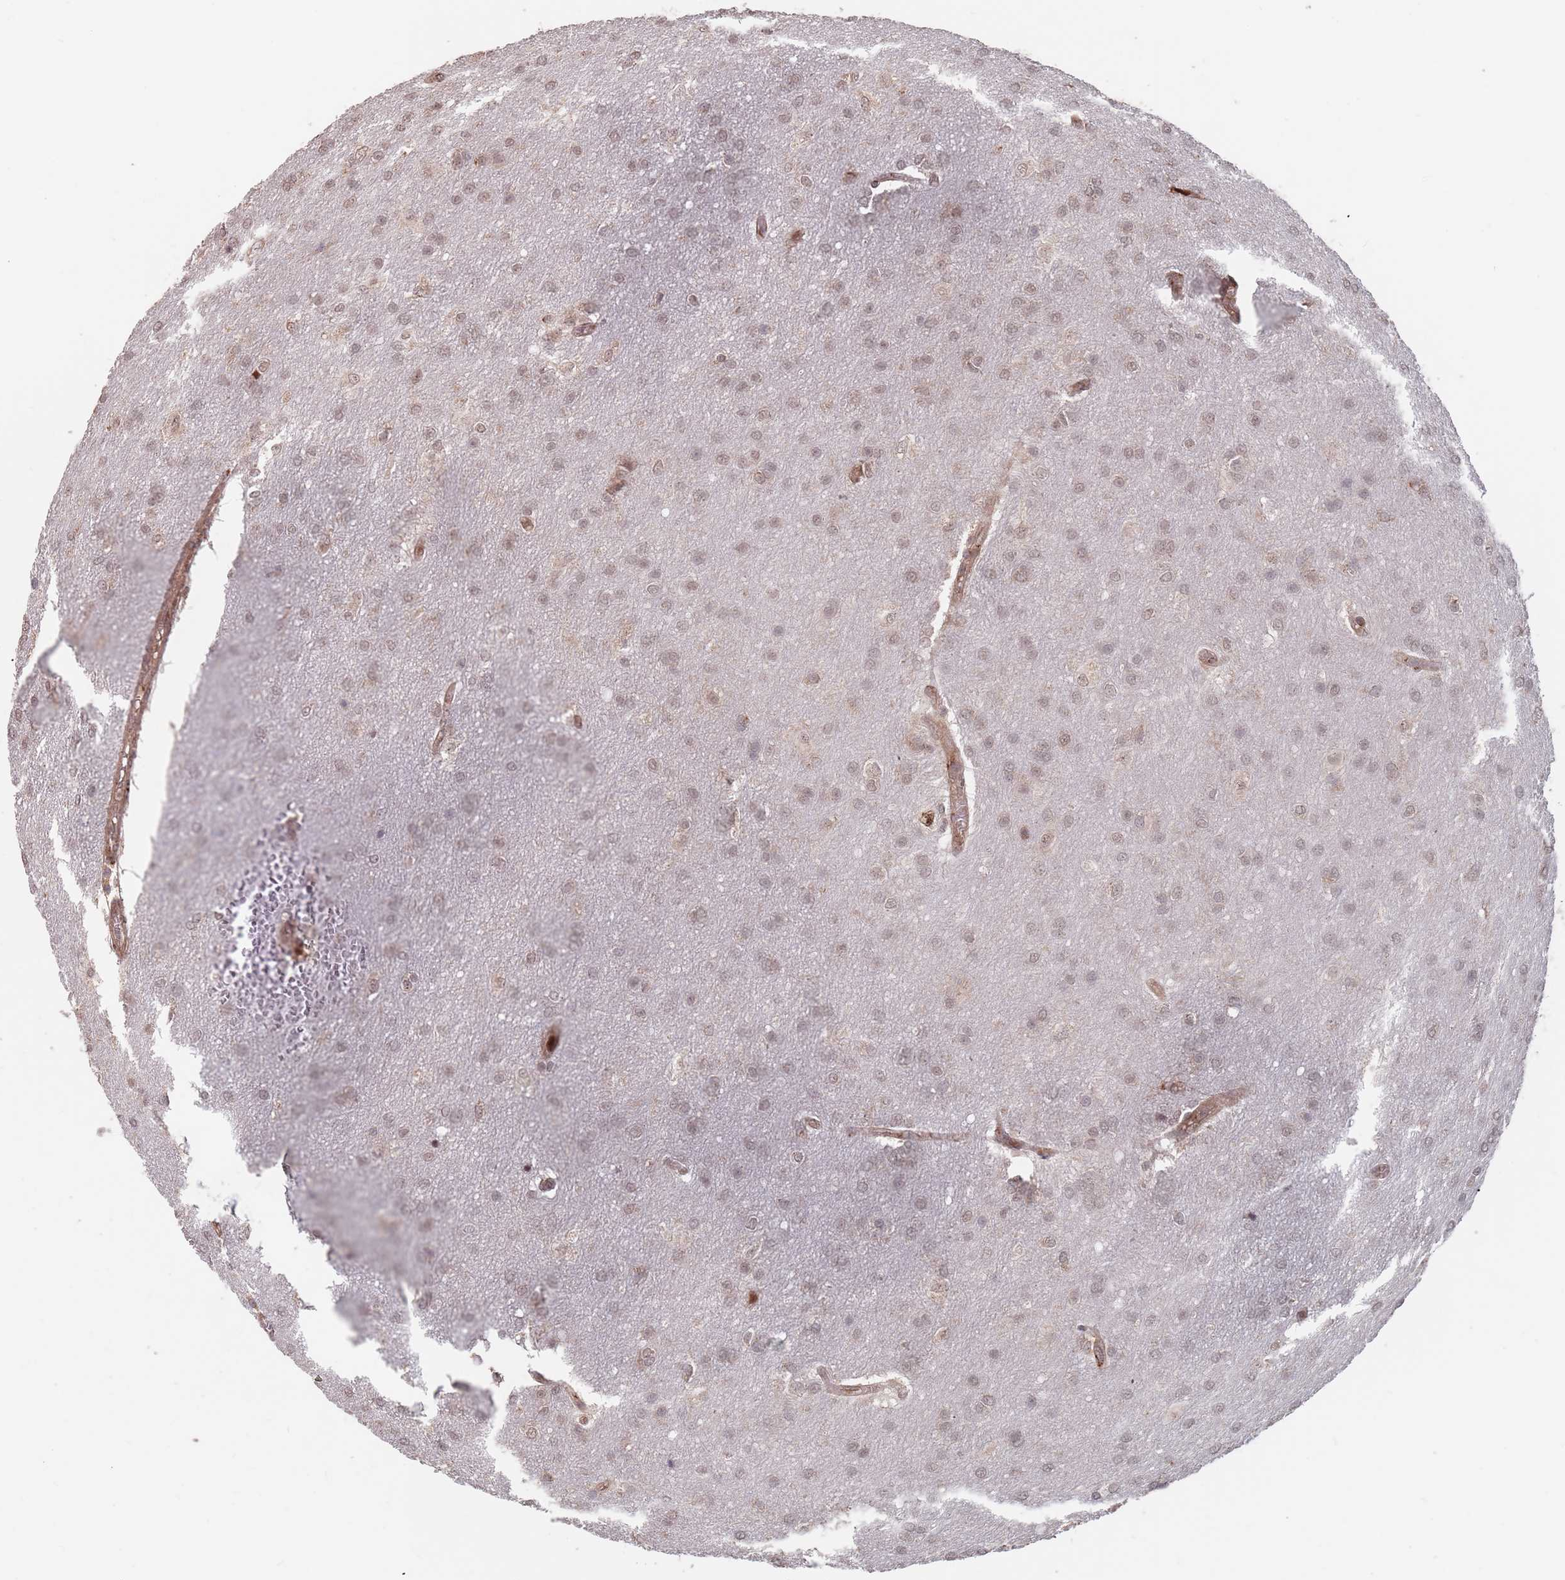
{"staining": {"intensity": "weak", "quantity": ">75%", "location": "cytoplasmic/membranous"}, "tissue": "glioma", "cell_type": "Tumor cells", "image_type": "cancer", "snomed": [{"axis": "morphology", "description": "Glioma, malignant, Low grade"}, {"axis": "topography", "description": "Brain"}], "caption": "Glioma was stained to show a protein in brown. There is low levels of weak cytoplasmic/membranous expression in about >75% of tumor cells.", "gene": "UNC45A", "patient": {"sex": "male", "age": 66}}